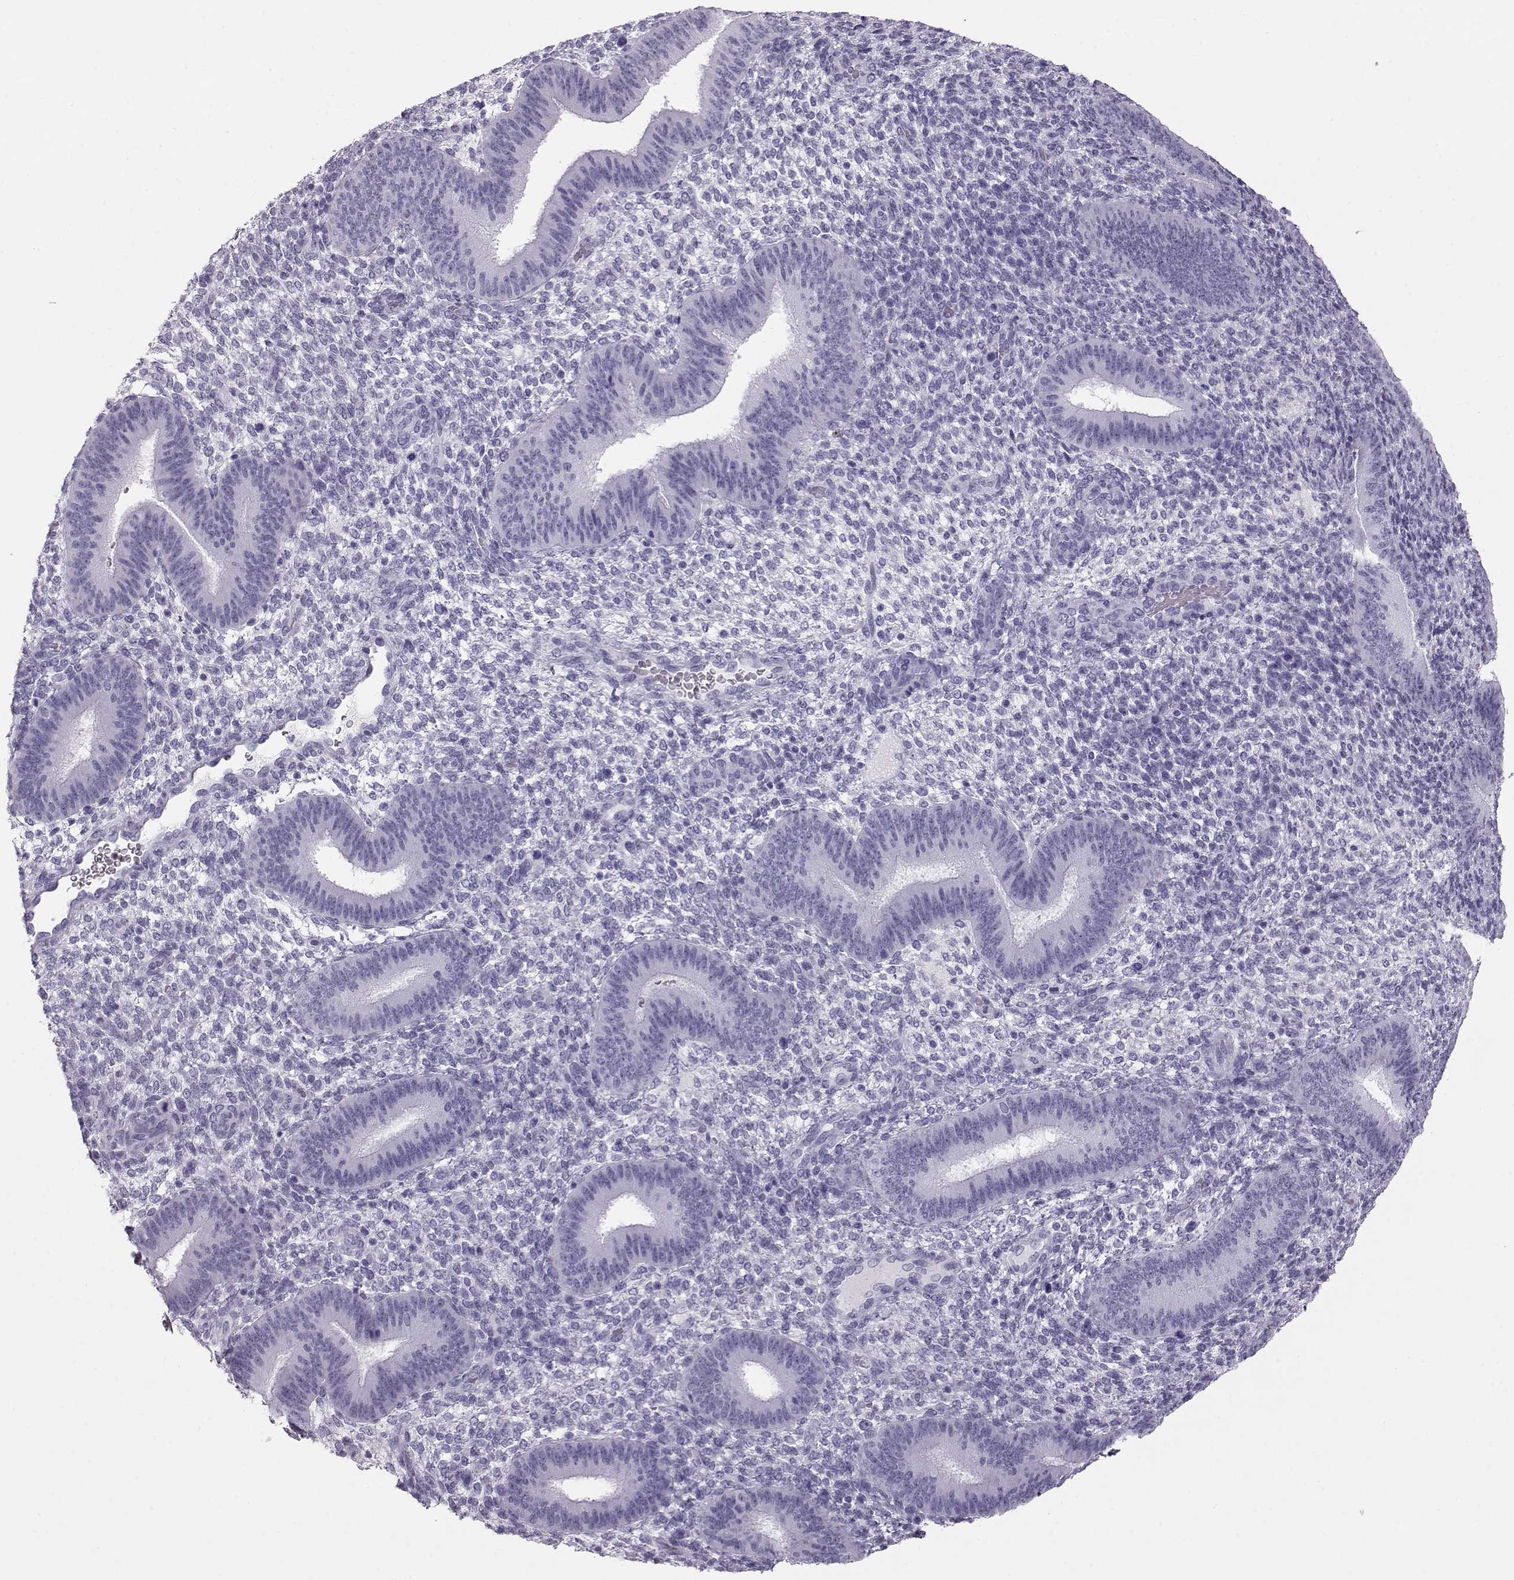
{"staining": {"intensity": "negative", "quantity": "none", "location": "none"}, "tissue": "endometrium", "cell_type": "Cells in endometrial stroma", "image_type": "normal", "snomed": [{"axis": "morphology", "description": "Normal tissue, NOS"}, {"axis": "topography", "description": "Endometrium"}], "caption": "High power microscopy photomicrograph of an immunohistochemistry (IHC) micrograph of normal endometrium, revealing no significant positivity in cells in endometrial stroma.", "gene": "RD3", "patient": {"sex": "female", "age": 39}}